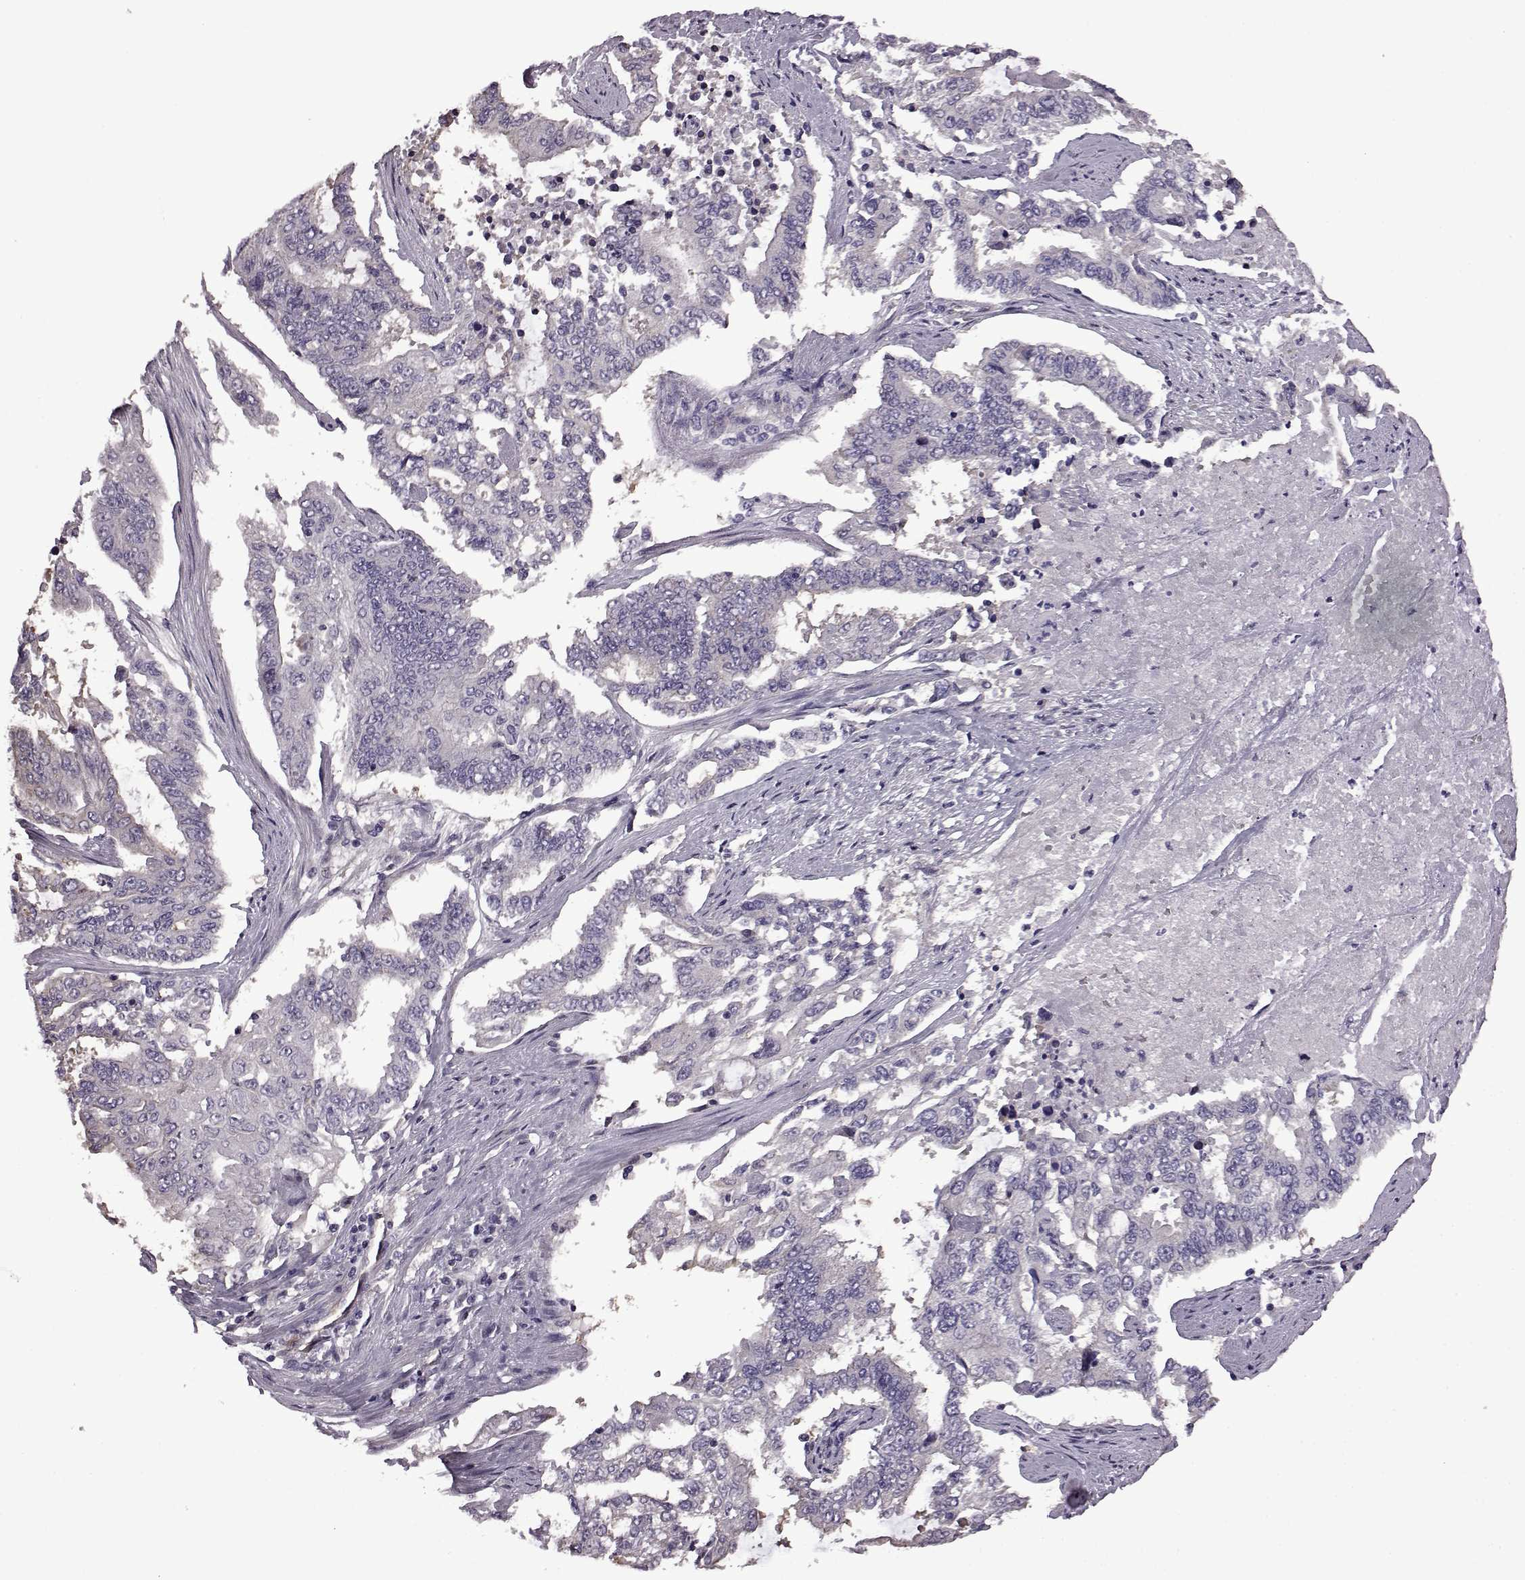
{"staining": {"intensity": "negative", "quantity": "none", "location": "none"}, "tissue": "endometrial cancer", "cell_type": "Tumor cells", "image_type": "cancer", "snomed": [{"axis": "morphology", "description": "Adenocarcinoma, NOS"}, {"axis": "topography", "description": "Uterus"}], "caption": "This is an immunohistochemistry image of human adenocarcinoma (endometrial). There is no positivity in tumor cells.", "gene": "EDDM3B", "patient": {"sex": "female", "age": 59}}